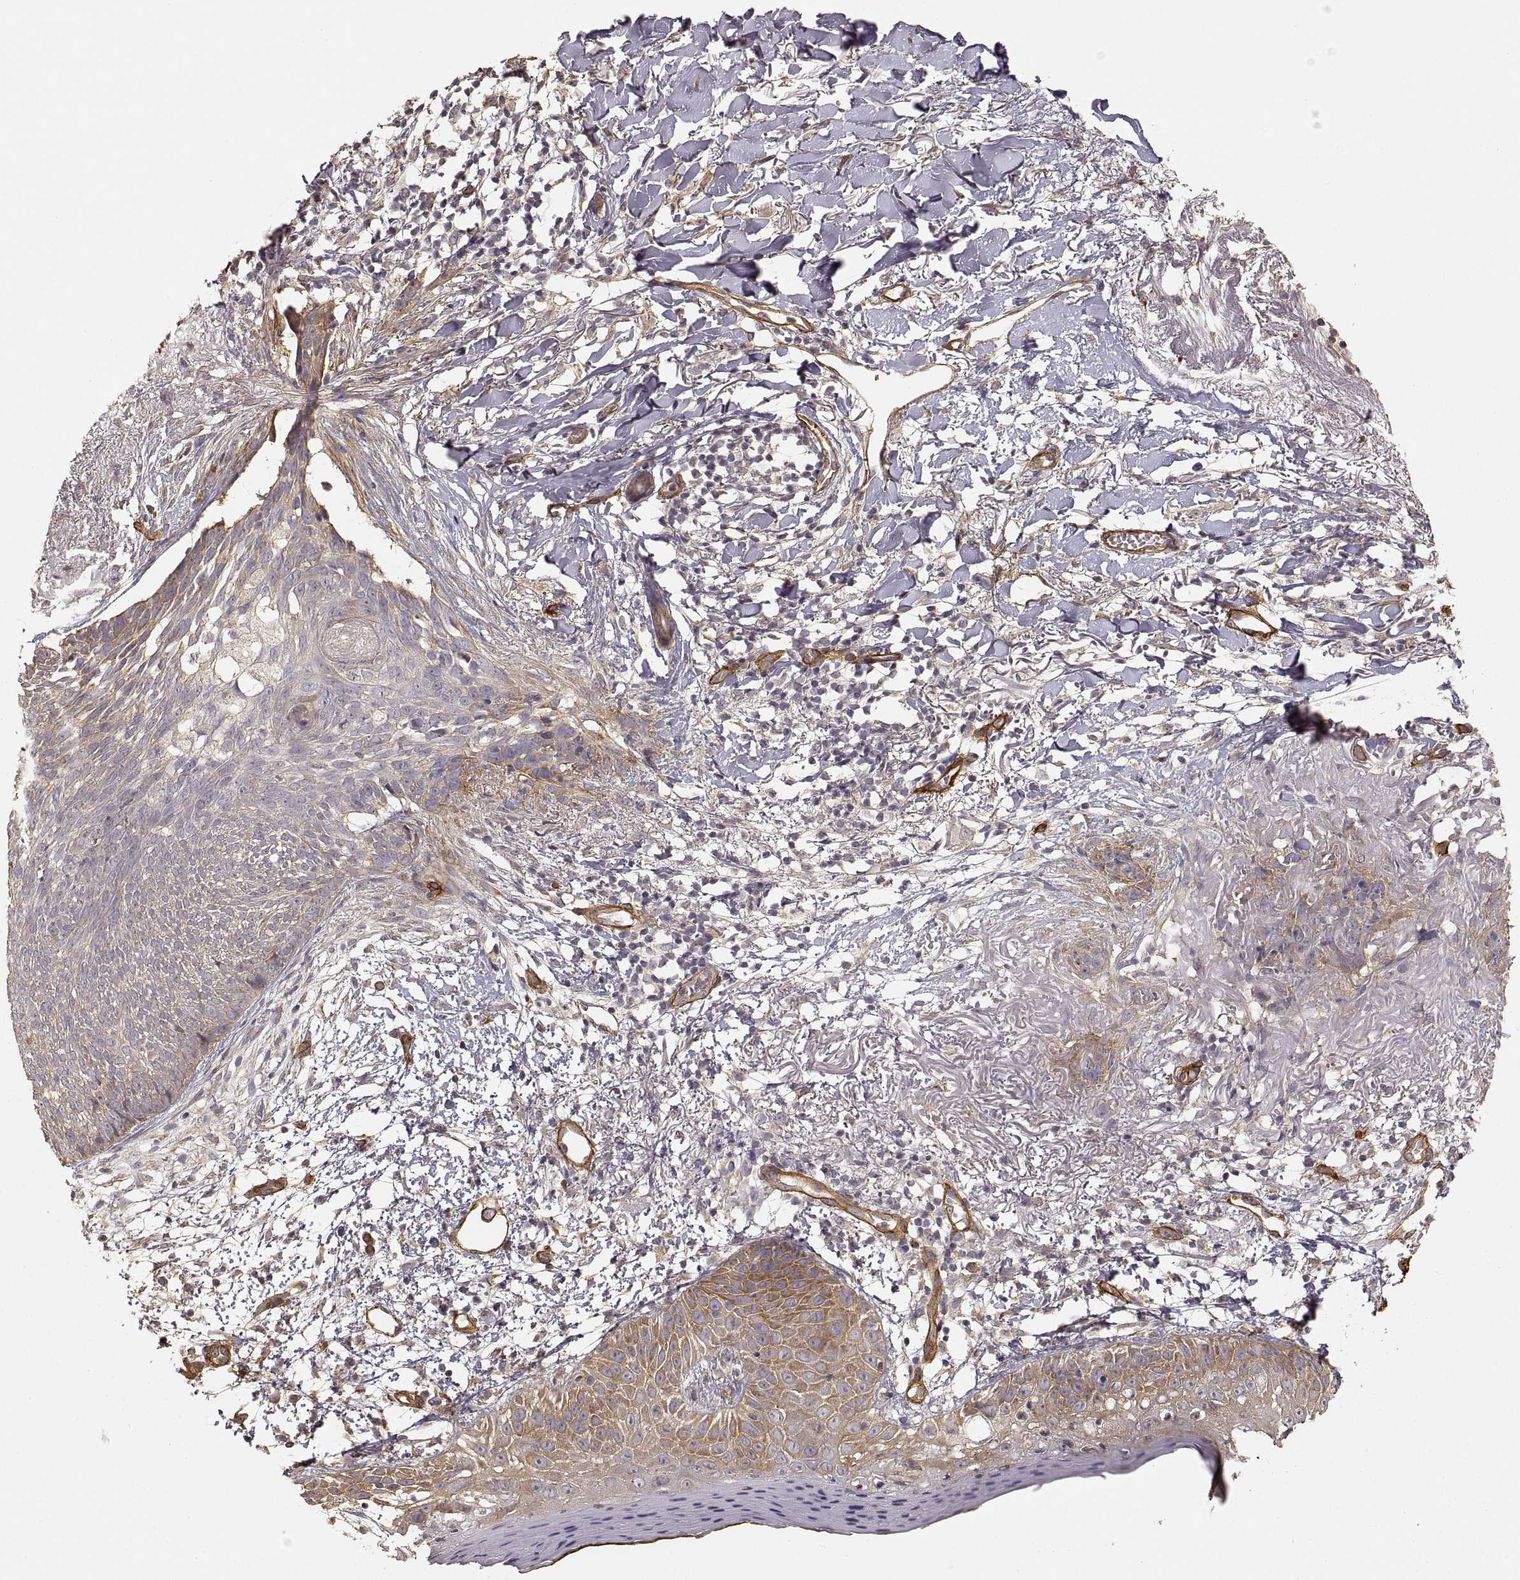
{"staining": {"intensity": "moderate", "quantity": "25%-75%", "location": "cytoplasmic/membranous"}, "tissue": "skin cancer", "cell_type": "Tumor cells", "image_type": "cancer", "snomed": [{"axis": "morphology", "description": "Normal tissue, NOS"}, {"axis": "morphology", "description": "Basal cell carcinoma"}, {"axis": "topography", "description": "Skin"}], "caption": "Tumor cells demonstrate medium levels of moderate cytoplasmic/membranous positivity in approximately 25%-75% of cells in basal cell carcinoma (skin).", "gene": "LAMA4", "patient": {"sex": "male", "age": 84}}